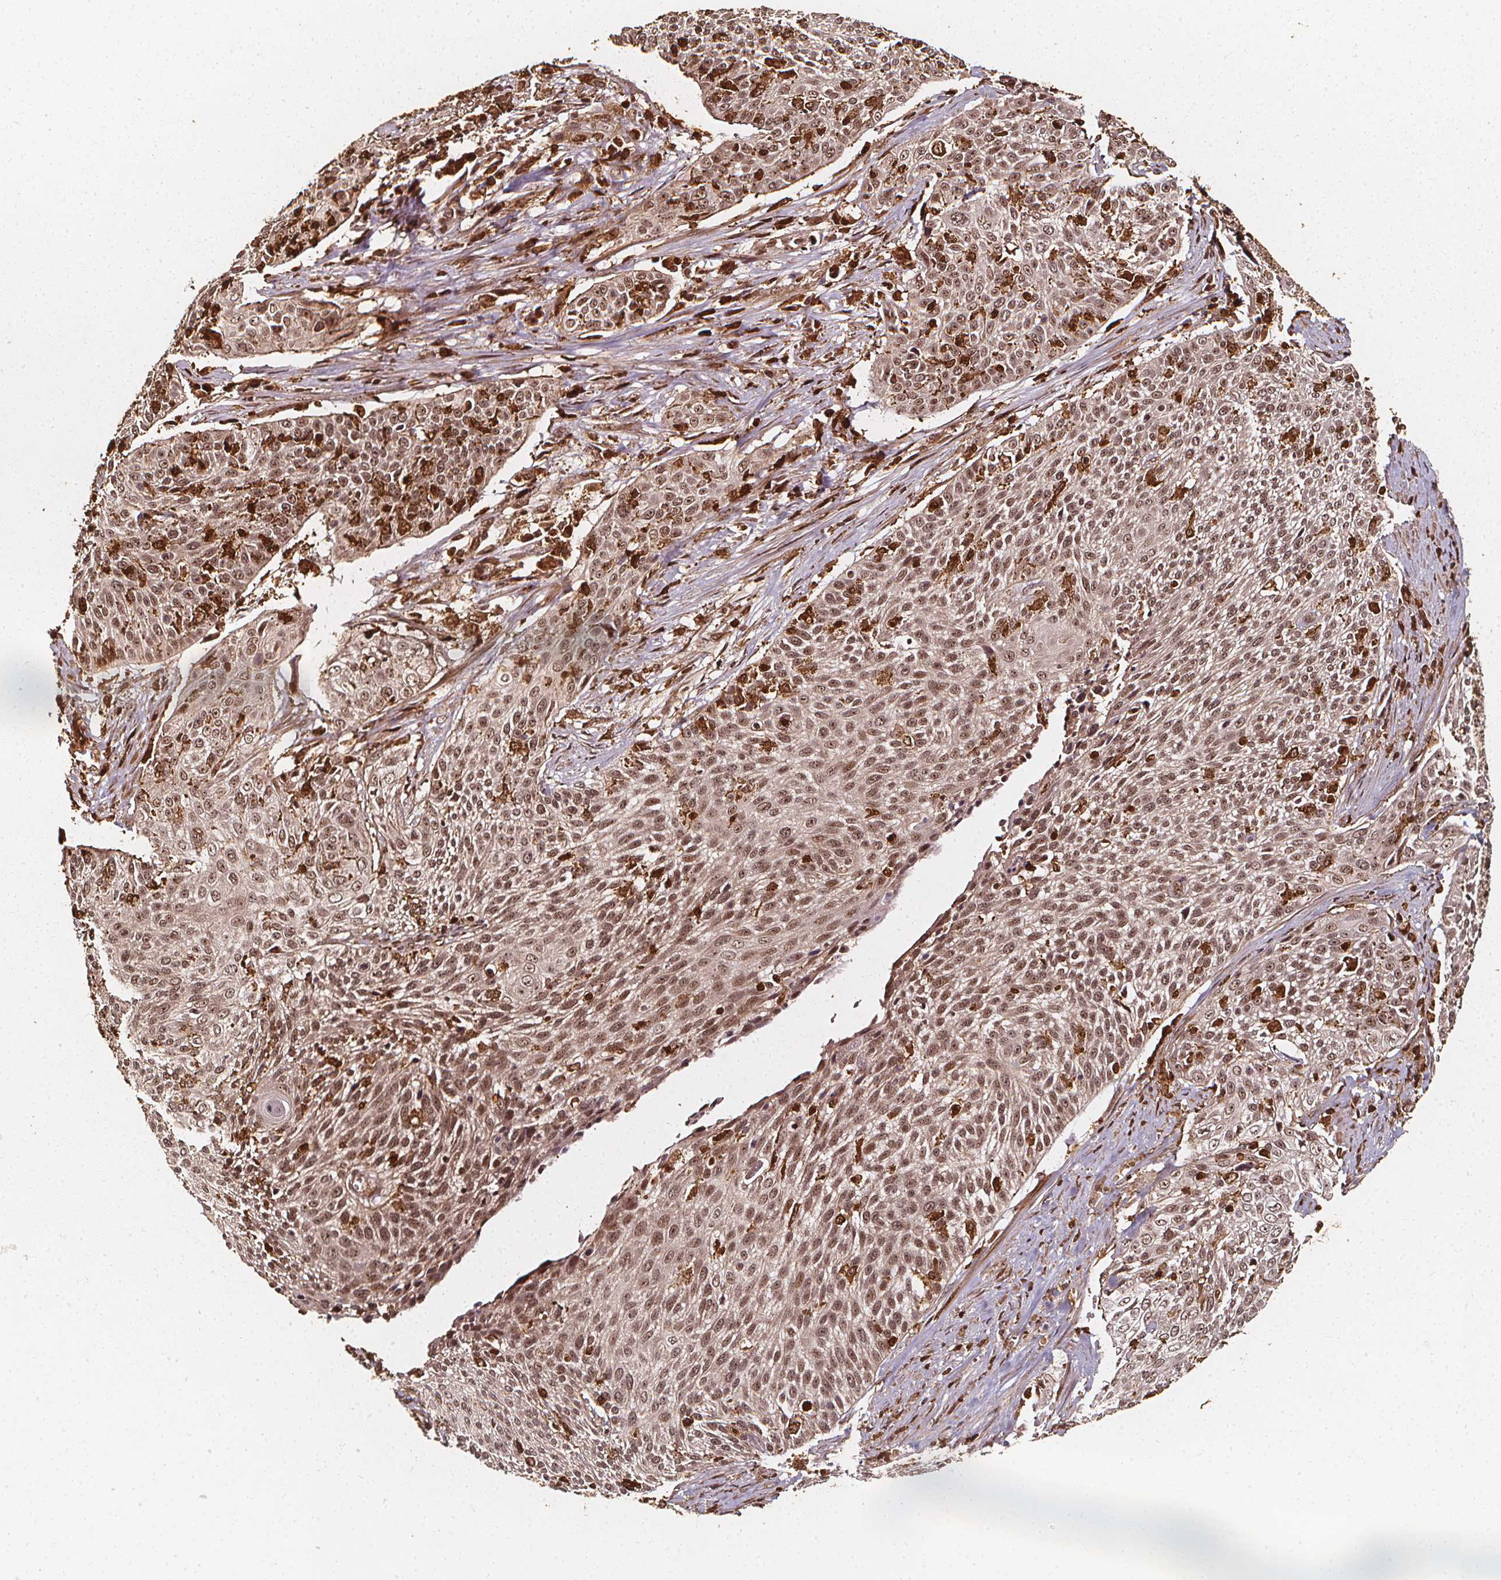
{"staining": {"intensity": "moderate", "quantity": ">75%", "location": "nuclear"}, "tissue": "cervical cancer", "cell_type": "Tumor cells", "image_type": "cancer", "snomed": [{"axis": "morphology", "description": "Squamous cell carcinoma, NOS"}, {"axis": "topography", "description": "Cervix"}], "caption": "Protein staining reveals moderate nuclear positivity in about >75% of tumor cells in cervical cancer (squamous cell carcinoma). Ihc stains the protein in brown and the nuclei are stained blue.", "gene": "EXOSC9", "patient": {"sex": "female", "age": 31}}